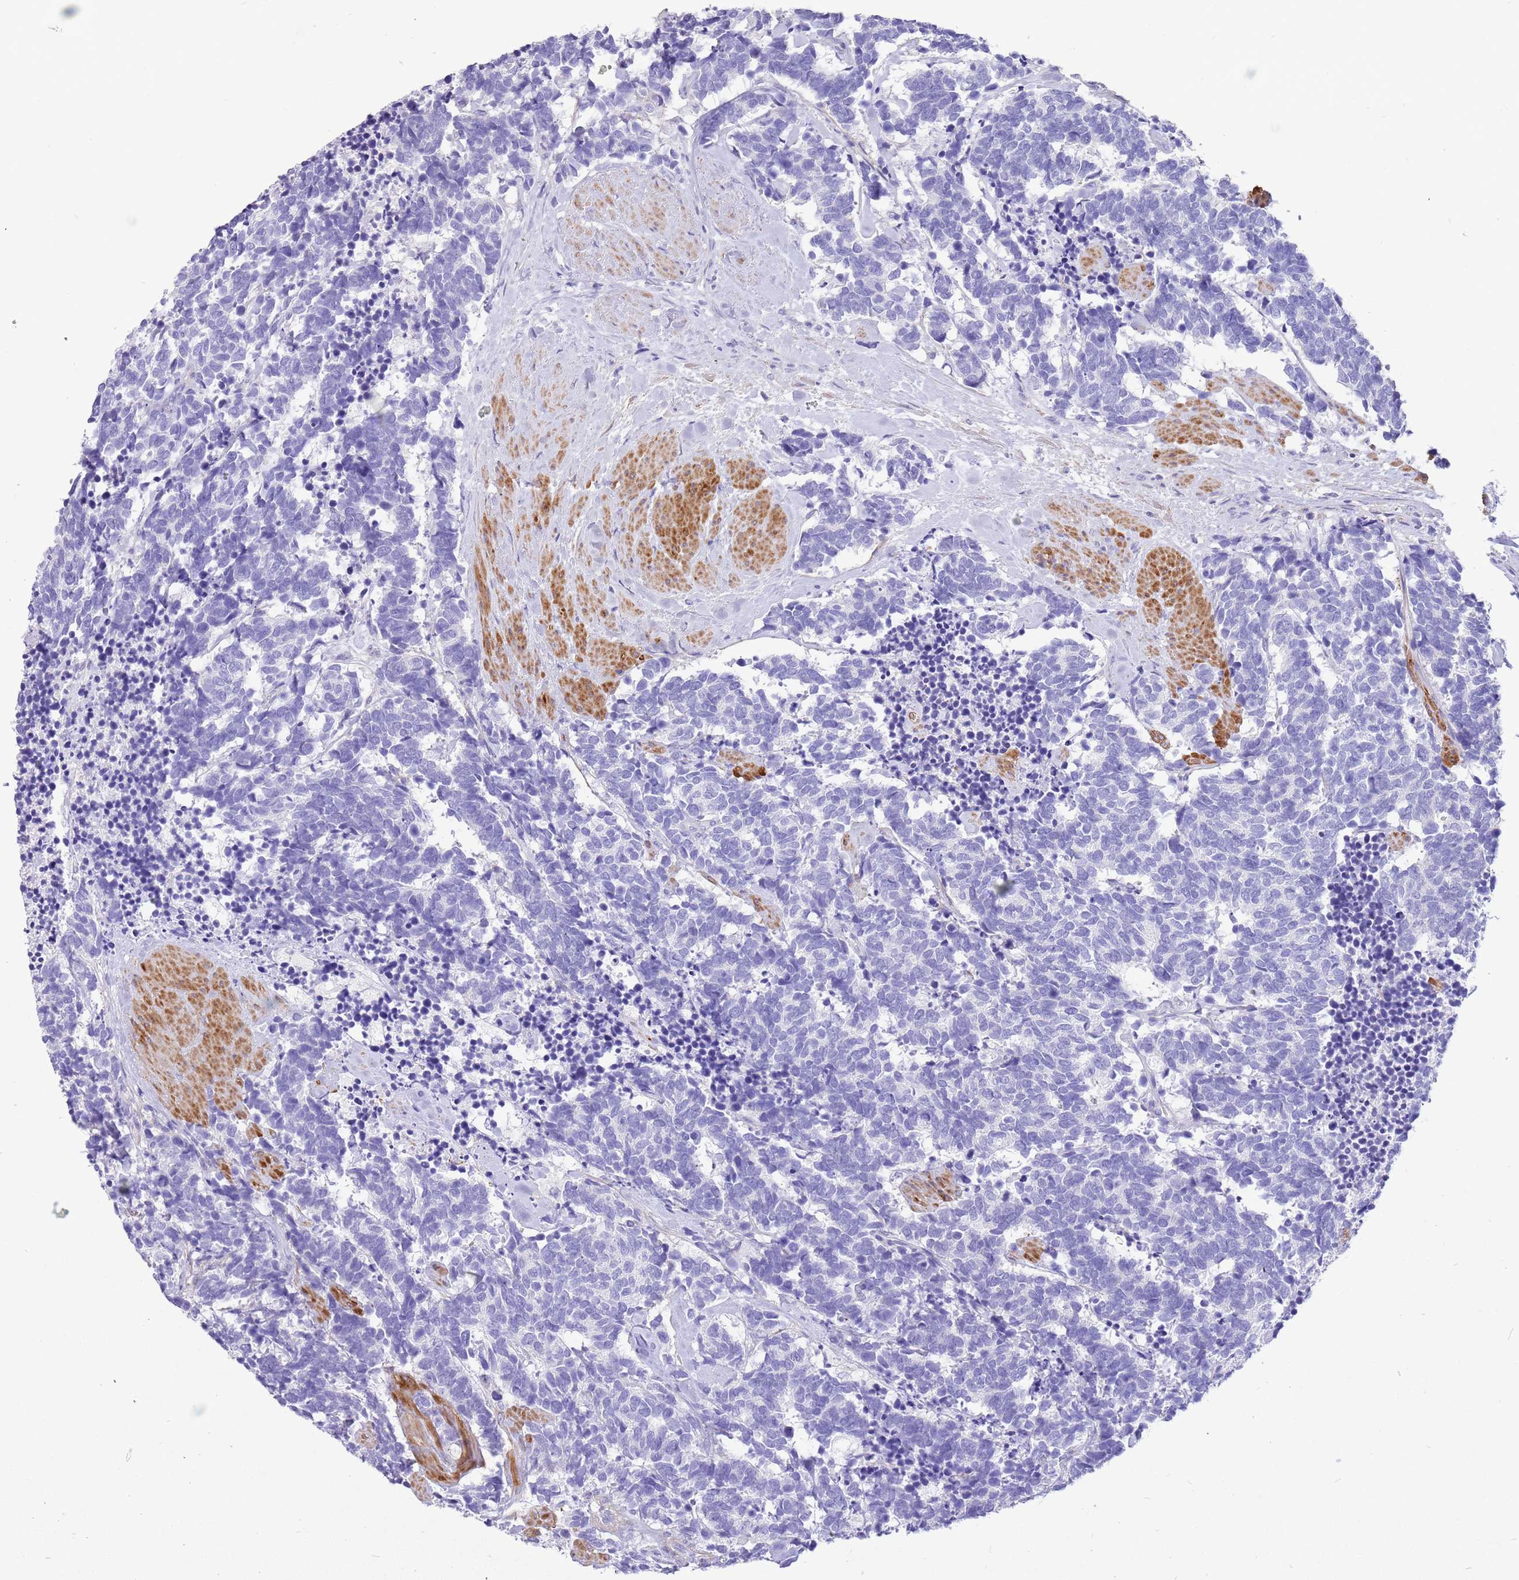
{"staining": {"intensity": "negative", "quantity": "none", "location": "none"}, "tissue": "carcinoid", "cell_type": "Tumor cells", "image_type": "cancer", "snomed": [{"axis": "morphology", "description": "Carcinoma, NOS"}, {"axis": "morphology", "description": "Carcinoid, malignant, NOS"}, {"axis": "topography", "description": "Prostate"}], "caption": "Immunohistochemistry (IHC) of human carcinoid (malignant) demonstrates no expression in tumor cells.", "gene": "KBTBD3", "patient": {"sex": "male", "age": 57}}